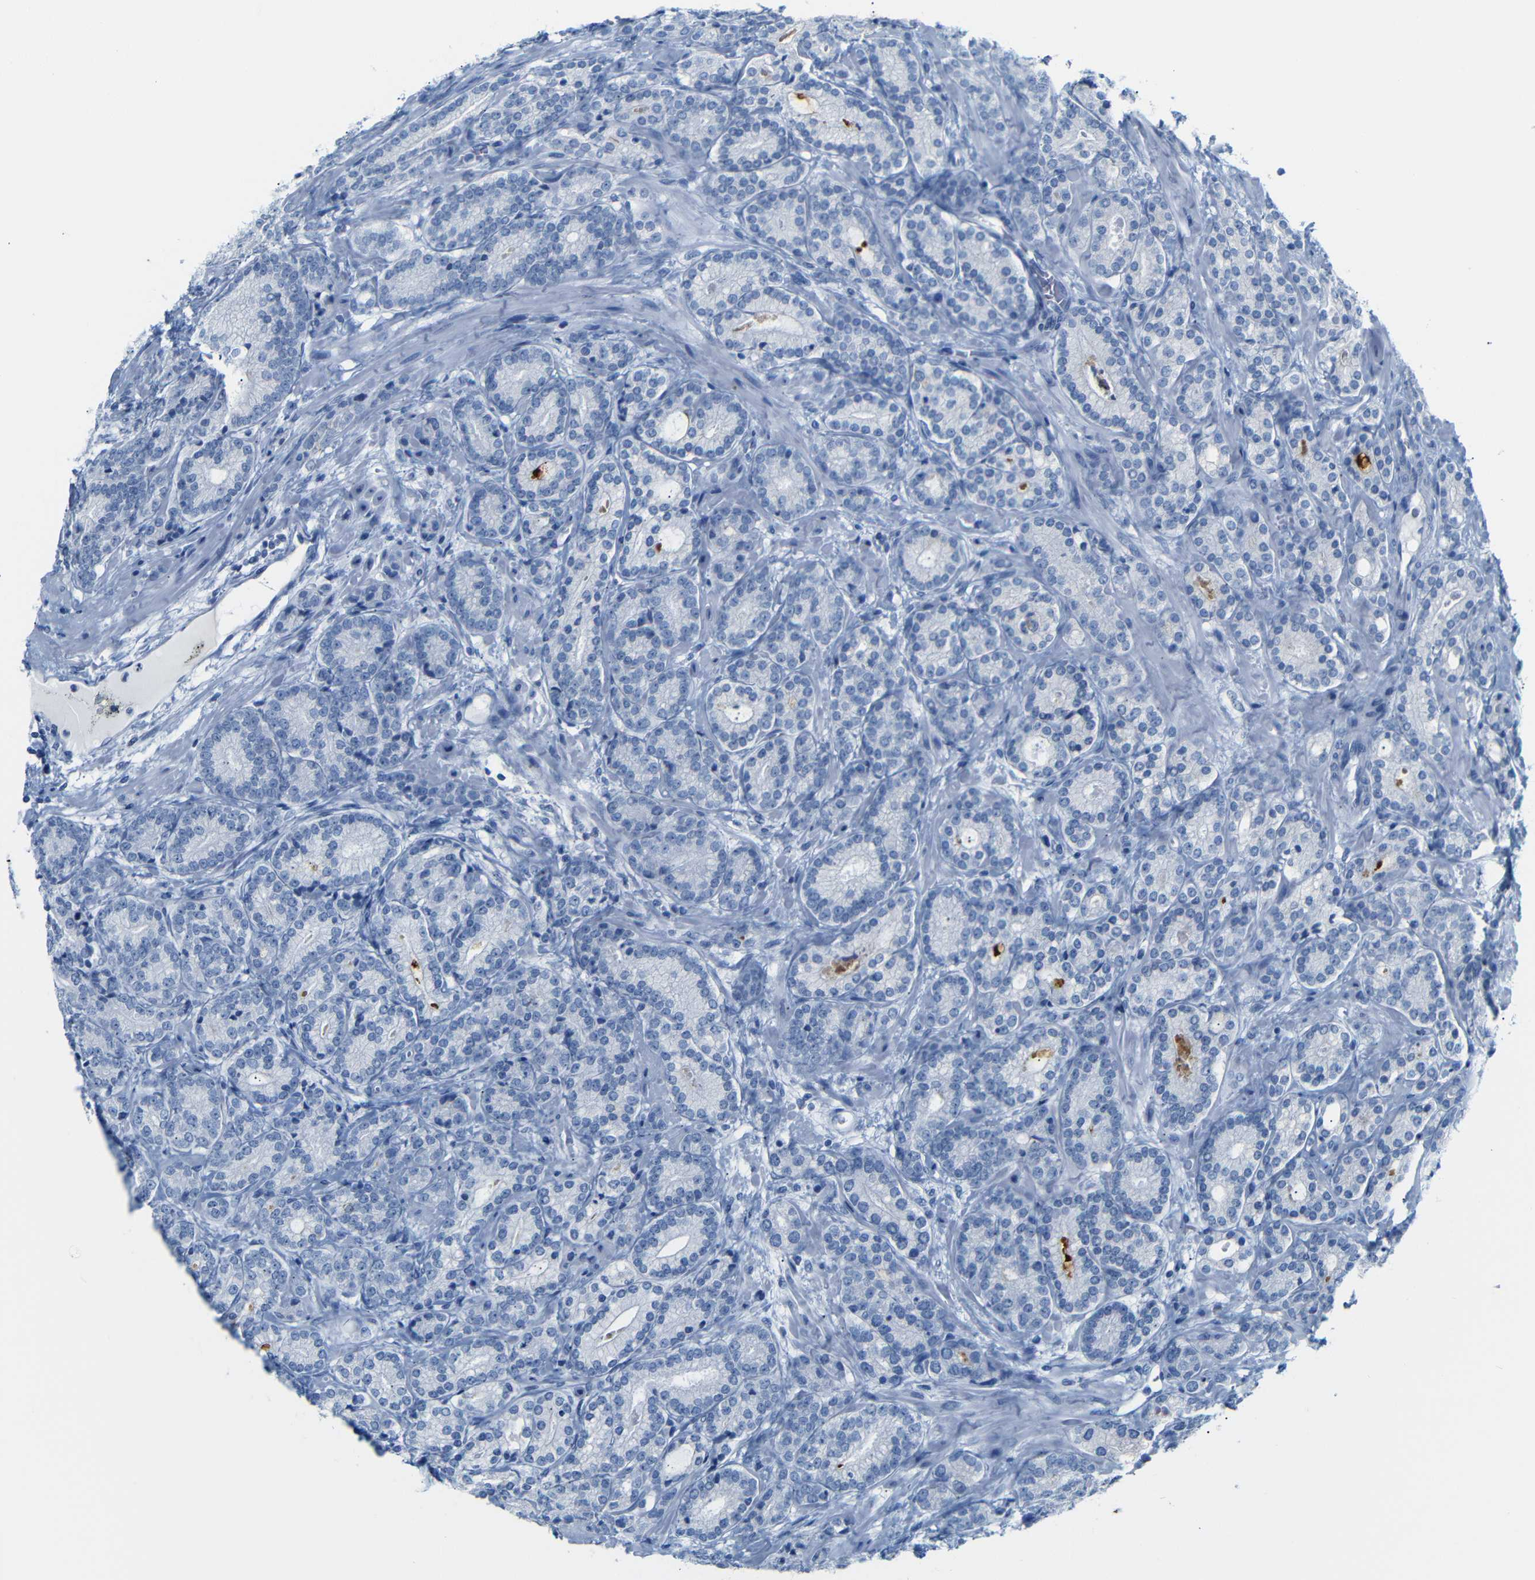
{"staining": {"intensity": "negative", "quantity": "none", "location": "none"}, "tissue": "prostate cancer", "cell_type": "Tumor cells", "image_type": "cancer", "snomed": [{"axis": "morphology", "description": "Adenocarcinoma, High grade"}, {"axis": "topography", "description": "Prostate"}], "caption": "High magnification brightfield microscopy of adenocarcinoma (high-grade) (prostate) stained with DAB (3,3'-diaminobenzidine) (brown) and counterstained with hematoxylin (blue): tumor cells show no significant staining.", "gene": "DYNAP", "patient": {"sex": "male", "age": 61}}